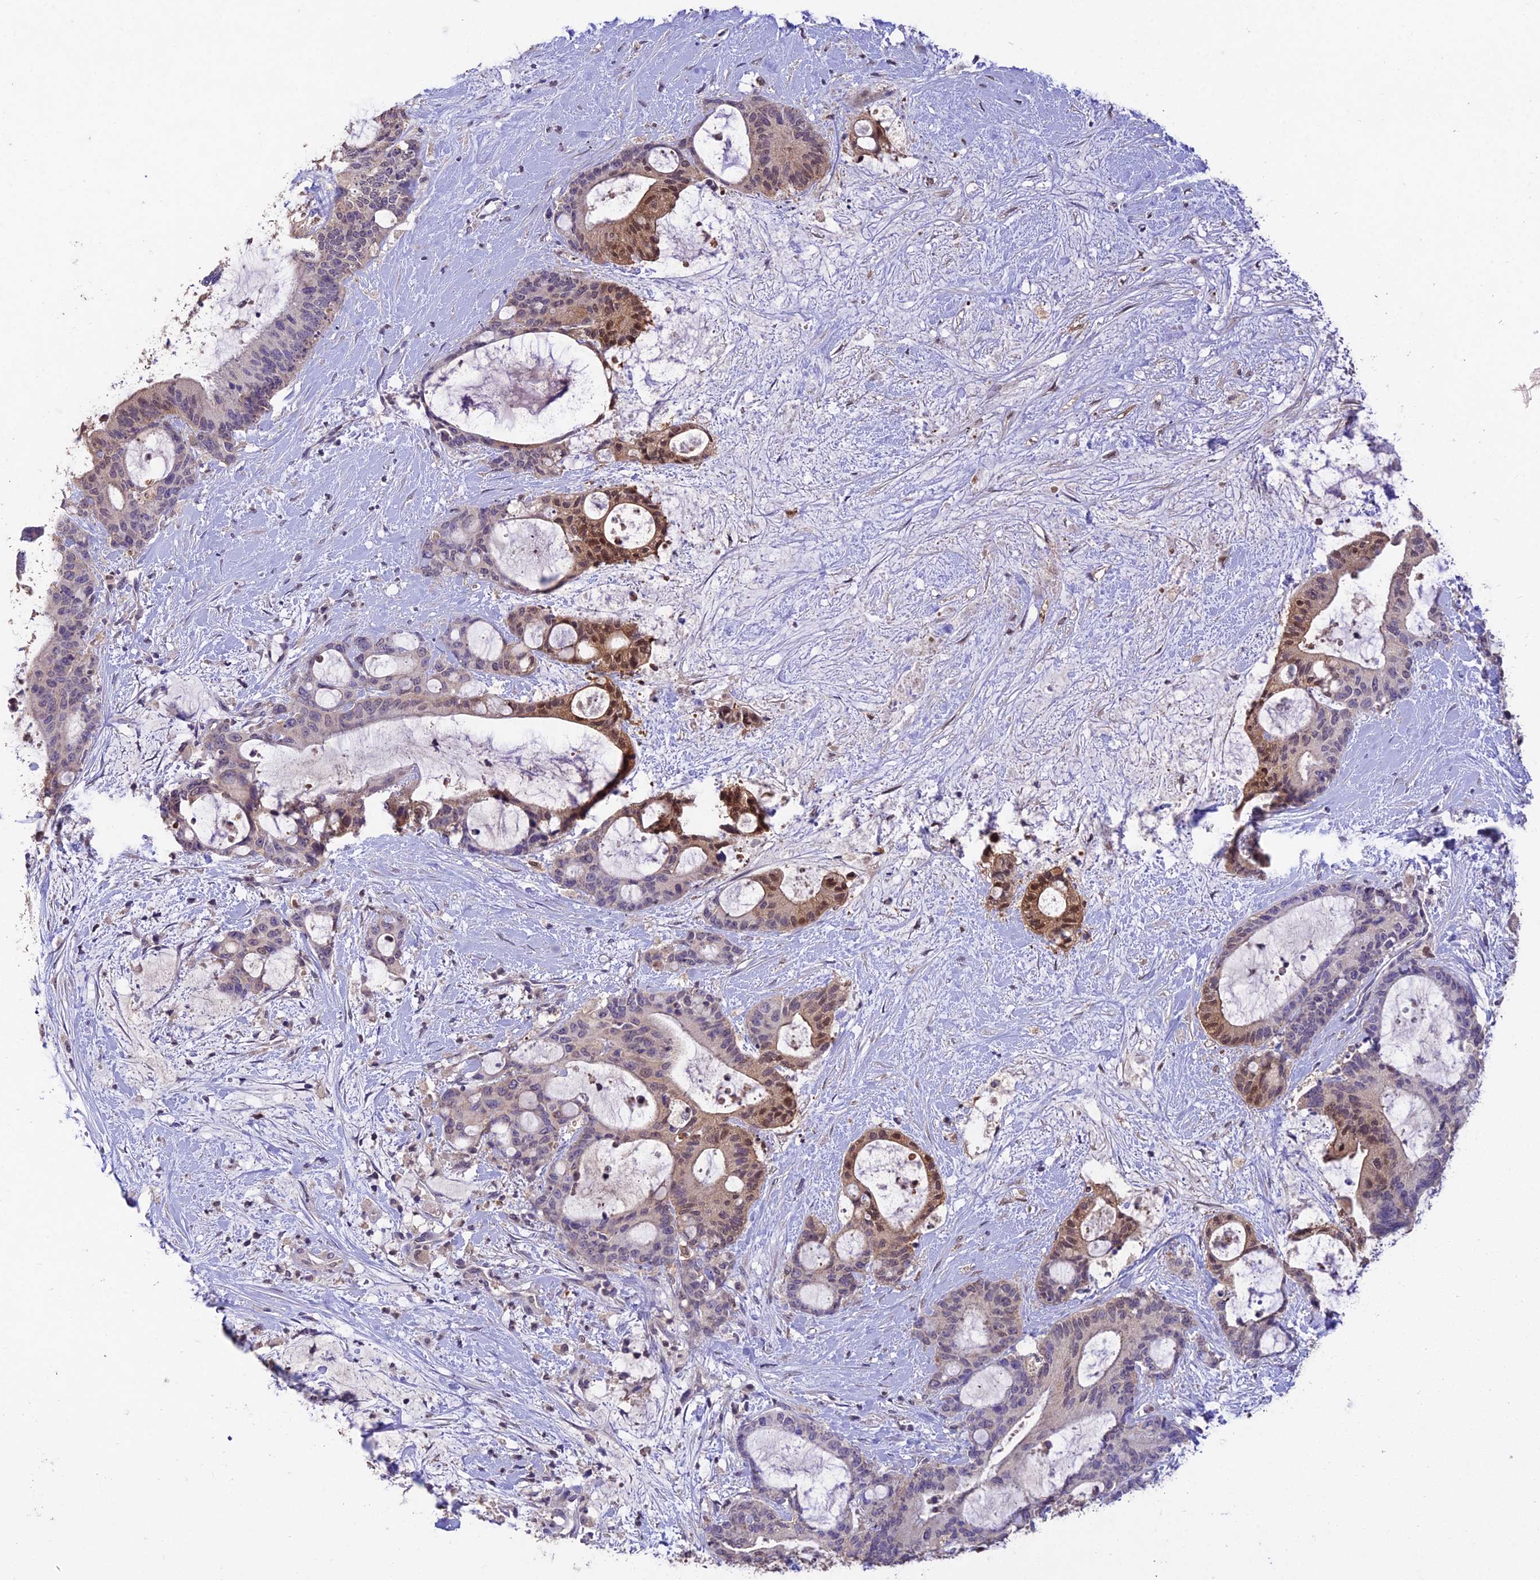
{"staining": {"intensity": "moderate", "quantity": "<25%", "location": "cytoplasmic/membranous,nuclear"}, "tissue": "liver cancer", "cell_type": "Tumor cells", "image_type": "cancer", "snomed": [{"axis": "morphology", "description": "Normal tissue, NOS"}, {"axis": "morphology", "description": "Cholangiocarcinoma"}, {"axis": "topography", "description": "Liver"}, {"axis": "topography", "description": "Peripheral nerve tissue"}], "caption": "Immunohistochemical staining of liver cancer shows low levels of moderate cytoplasmic/membranous and nuclear expression in about <25% of tumor cells.", "gene": "PGK1", "patient": {"sex": "female", "age": 73}}